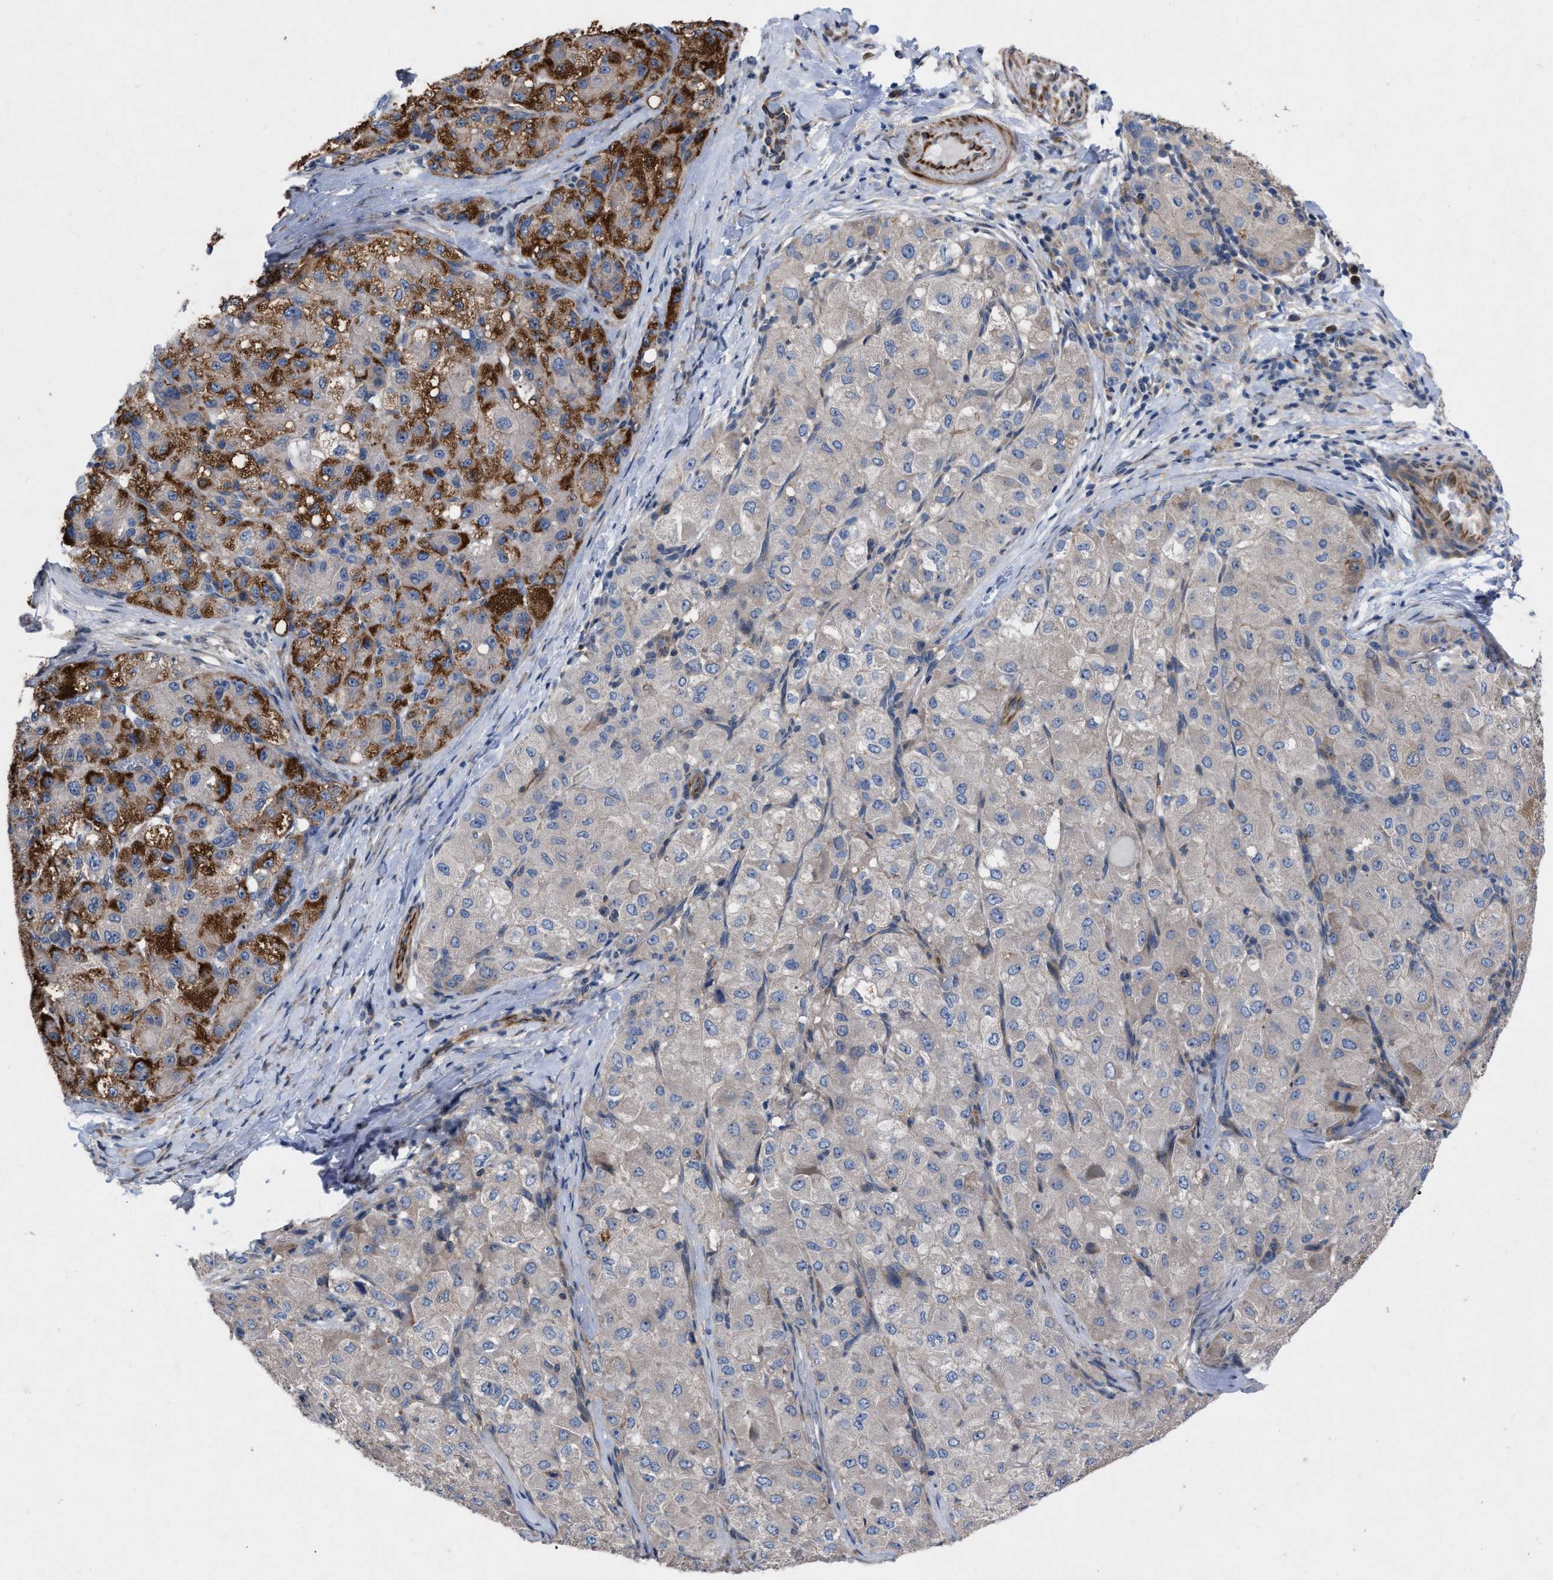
{"staining": {"intensity": "strong", "quantity": "<25%", "location": "cytoplasmic/membranous"}, "tissue": "liver cancer", "cell_type": "Tumor cells", "image_type": "cancer", "snomed": [{"axis": "morphology", "description": "Carcinoma, Hepatocellular, NOS"}, {"axis": "topography", "description": "Liver"}], "caption": "Protein staining of liver cancer (hepatocellular carcinoma) tissue exhibits strong cytoplasmic/membranous staining in about <25% of tumor cells.", "gene": "TMEM131", "patient": {"sex": "male", "age": 80}}